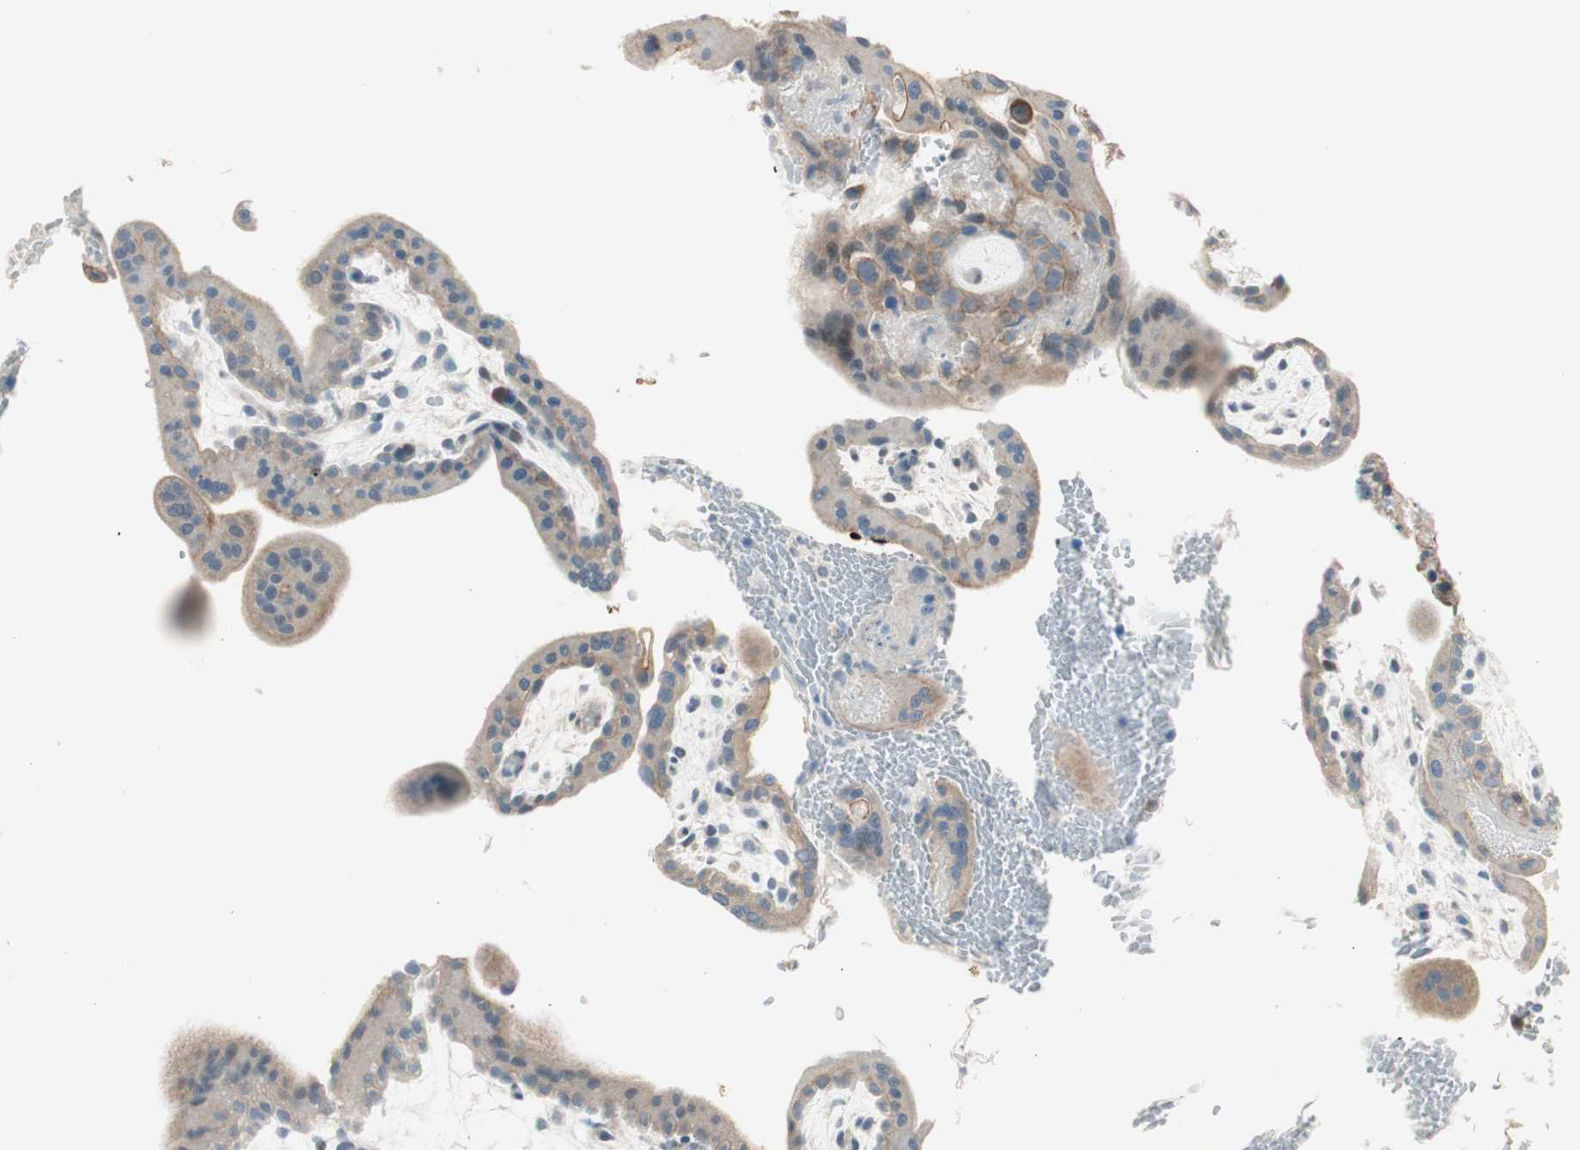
{"staining": {"intensity": "weak", "quantity": ">75%", "location": "cytoplasmic/membranous"}, "tissue": "placenta", "cell_type": "Trophoblastic cells", "image_type": "normal", "snomed": [{"axis": "morphology", "description": "Normal tissue, NOS"}, {"axis": "topography", "description": "Placenta"}], "caption": "Unremarkable placenta reveals weak cytoplasmic/membranous expression in about >75% of trophoblastic cells, visualized by immunohistochemistry.", "gene": "GNAO1", "patient": {"sex": "female", "age": 35}}